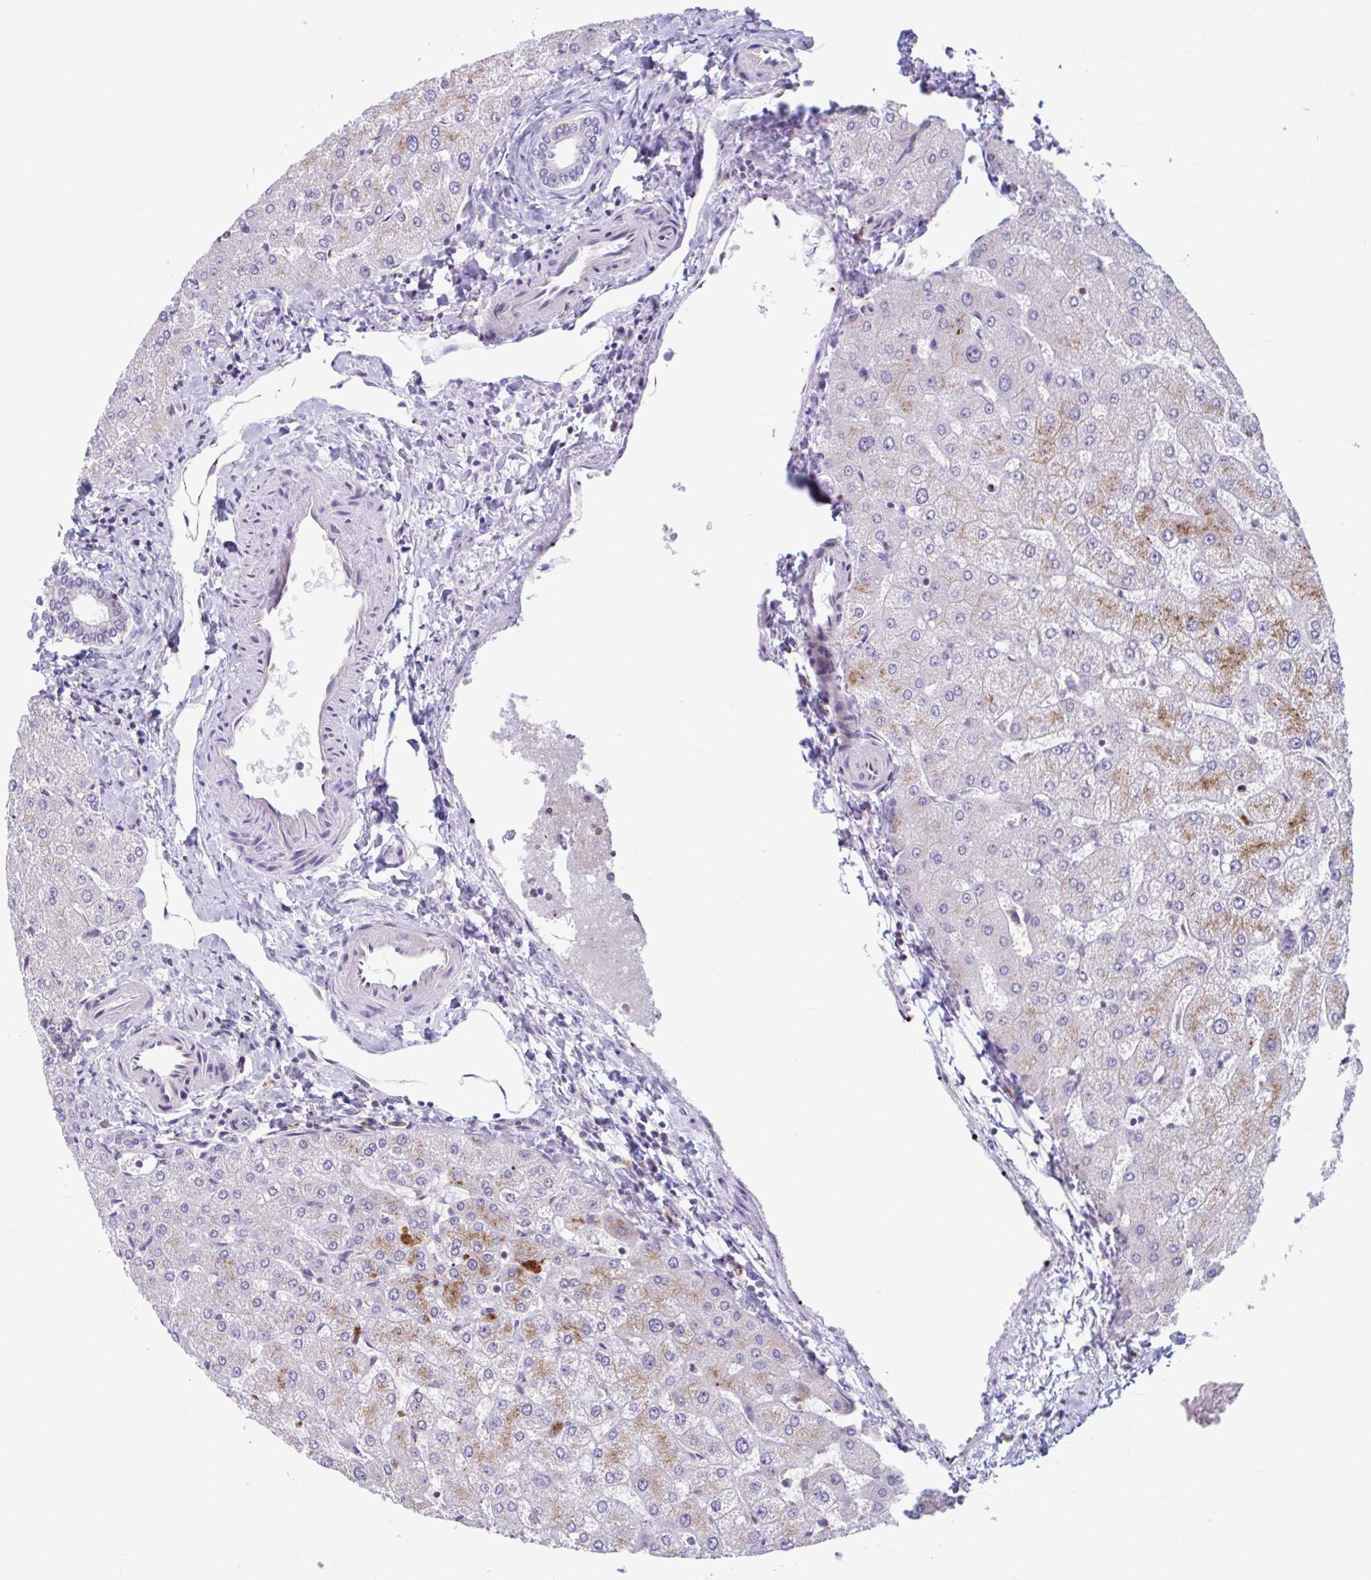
{"staining": {"intensity": "negative", "quantity": "none", "location": "none"}, "tissue": "liver", "cell_type": "Cholangiocytes", "image_type": "normal", "snomed": [{"axis": "morphology", "description": "Normal tissue, NOS"}, {"axis": "topography", "description": "Liver"}], "caption": "Immunohistochemistry (IHC) image of normal liver stained for a protein (brown), which demonstrates no expression in cholangiocytes.", "gene": "ADAT3", "patient": {"sex": "female", "age": 54}}